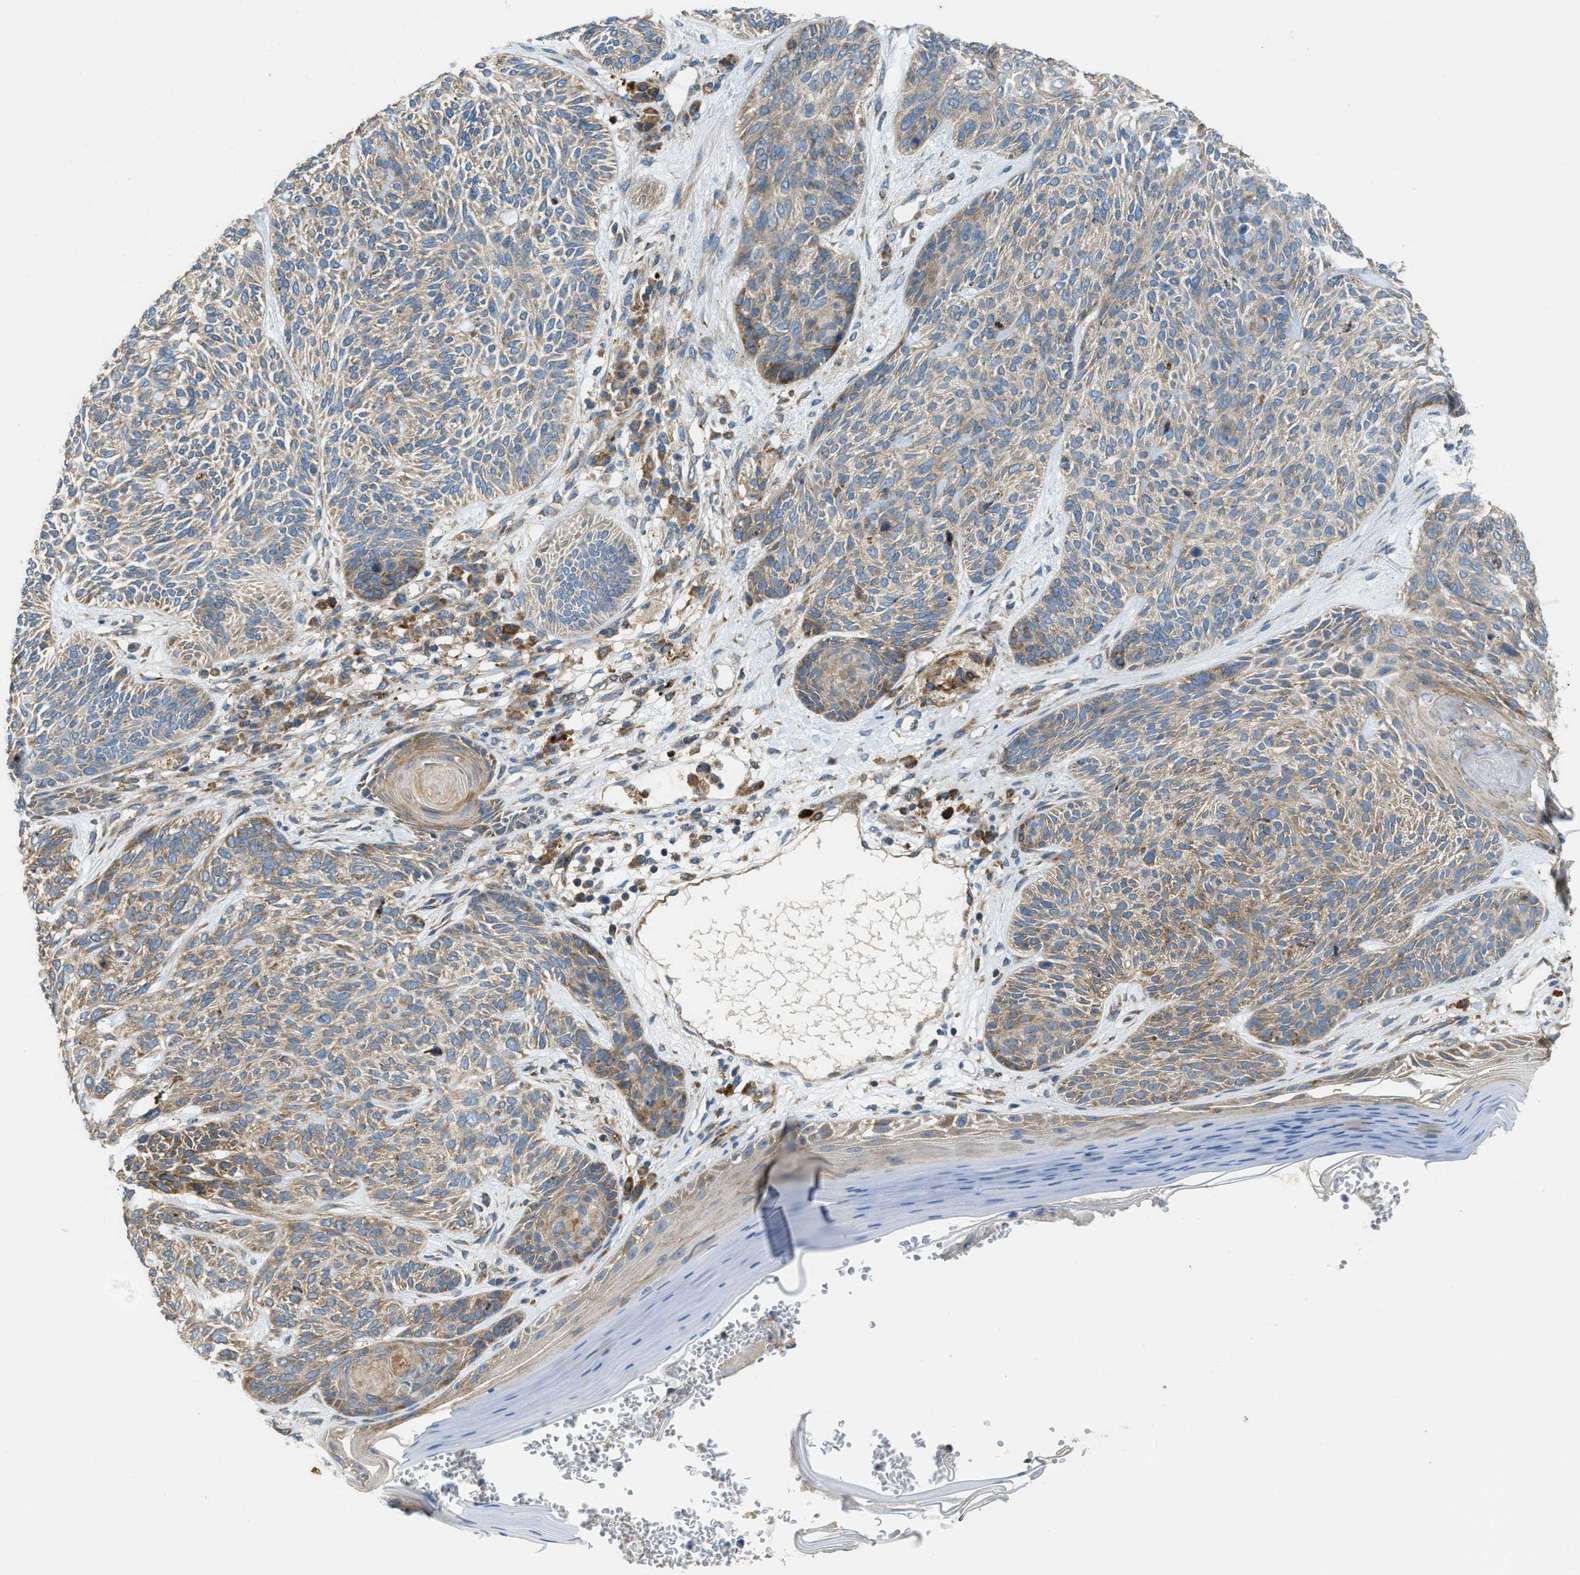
{"staining": {"intensity": "weak", "quantity": ">75%", "location": "cytoplasmic/membranous"}, "tissue": "skin cancer", "cell_type": "Tumor cells", "image_type": "cancer", "snomed": [{"axis": "morphology", "description": "Basal cell carcinoma"}, {"axis": "topography", "description": "Skin"}], "caption": "Skin cancer tissue shows weak cytoplasmic/membranous staining in about >75% of tumor cells, visualized by immunohistochemistry. The protein is shown in brown color, while the nuclei are stained blue.", "gene": "TMEM68", "patient": {"sex": "male", "age": 55}}